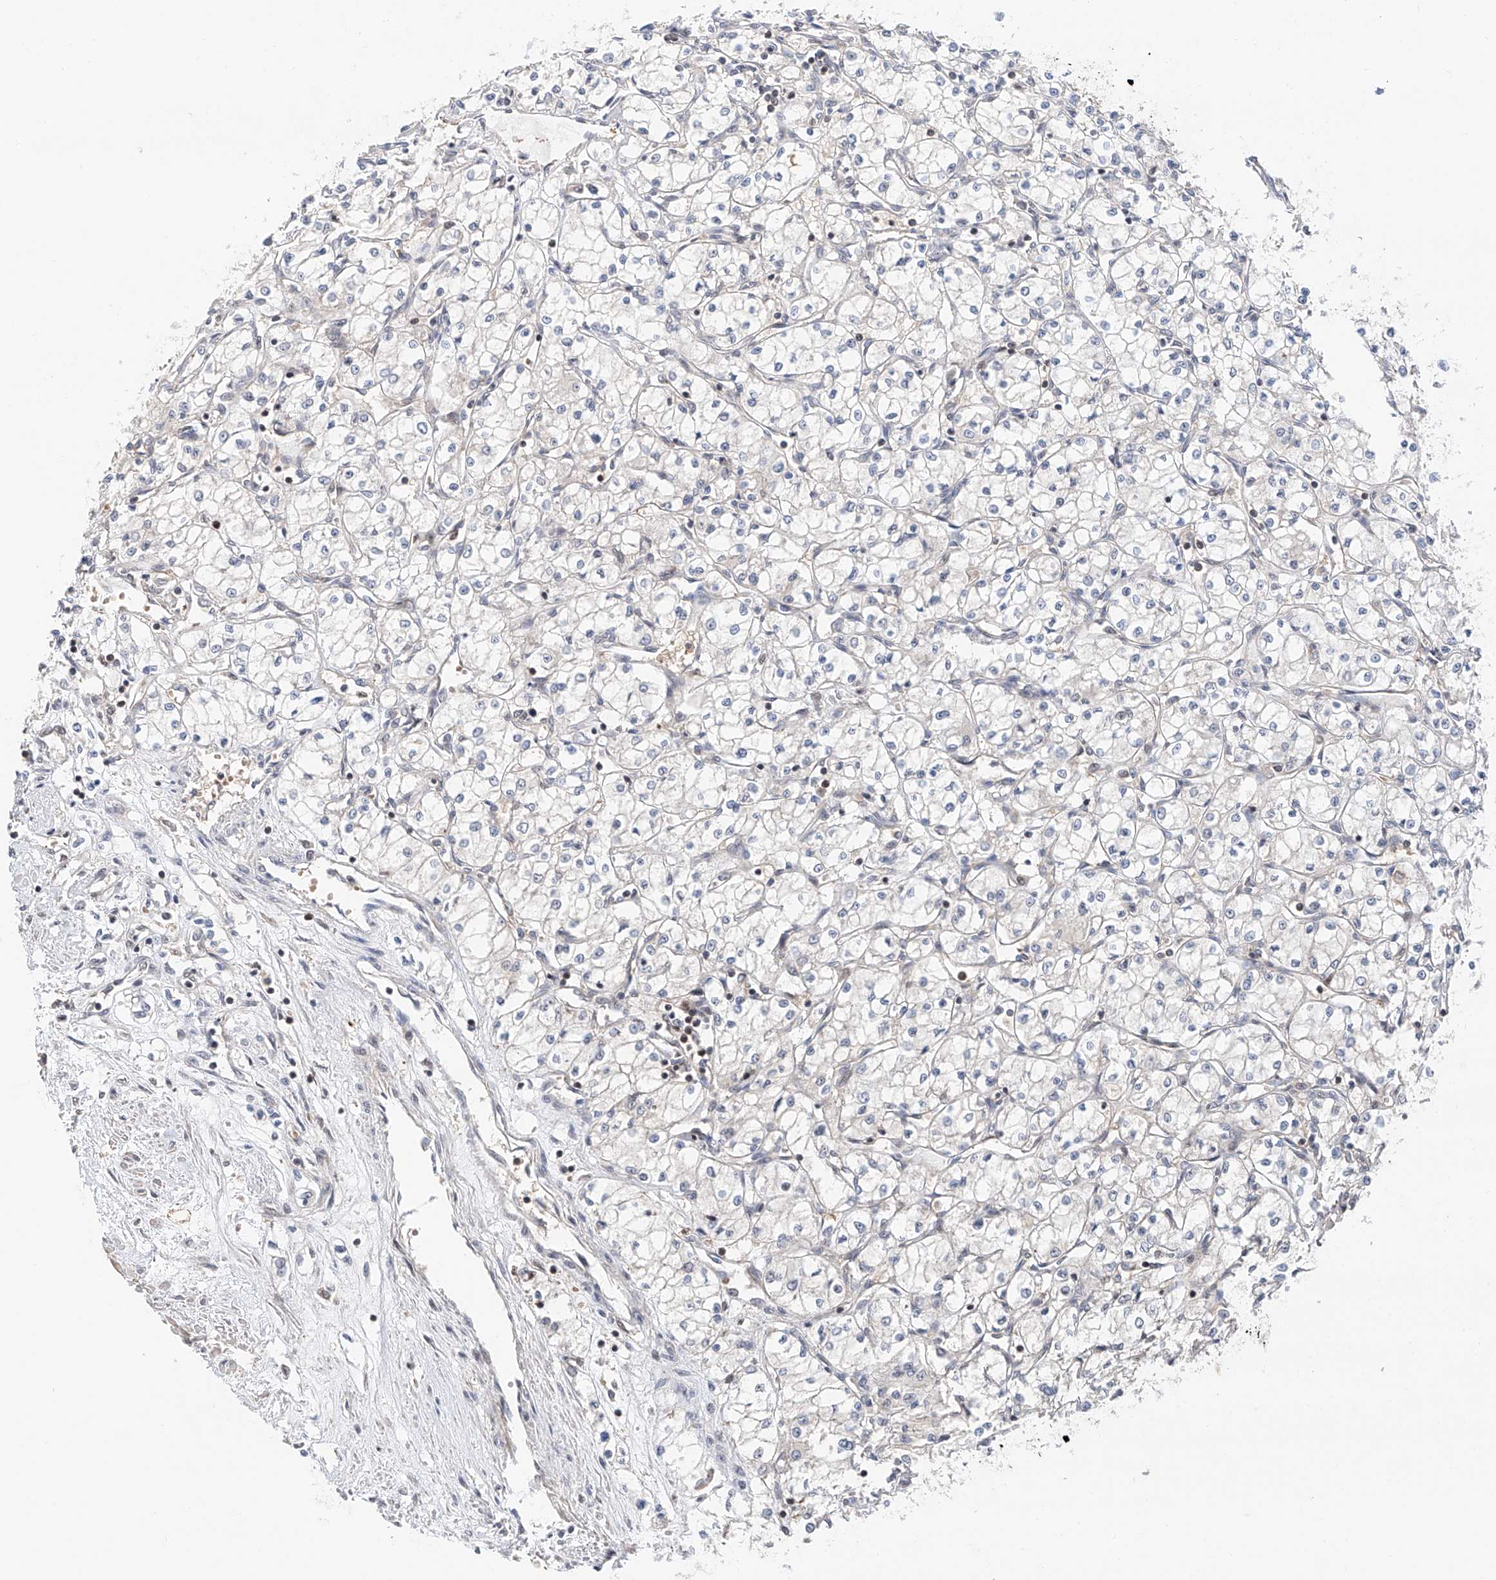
{"staining": {"intensity": "negative", "quantity": "none", "location": "none"}, "tissue": "renal cancer", "cell_type": "Tumor cells", "image_type": "cancer", "snomed": [{"axis": "morphology", "description": "Adenocarcinoma, NOS"}, {"axis": "topography", "description": "Kidney"}], "caption": "Renal adenocarcinoma was stained to show a protein in brown. There is no significant staining in tumor cells.", "gene": "SNRNP200", "patient": {"sex": "male", "age": 59}}